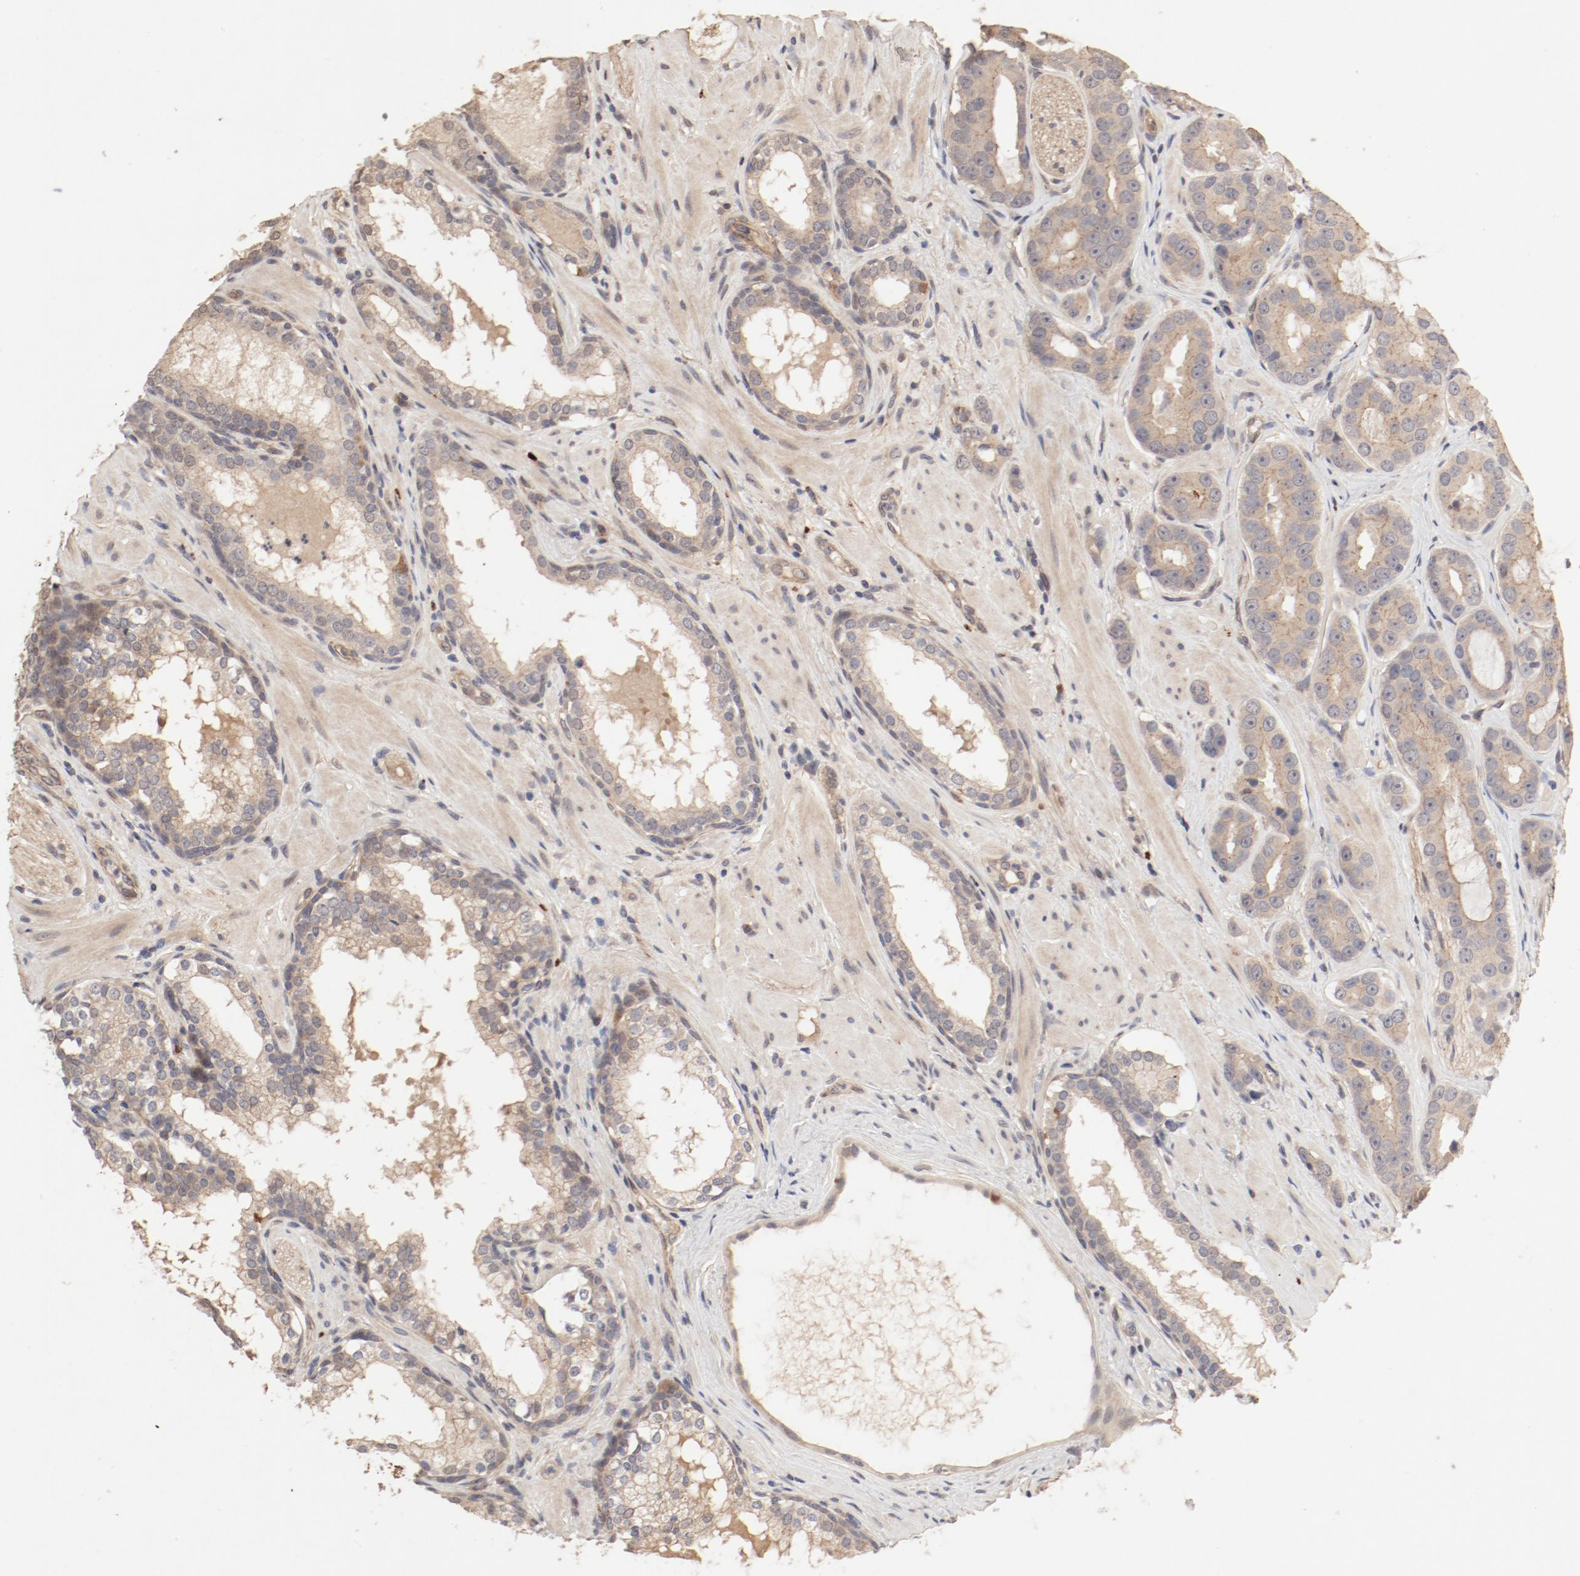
{"staining": {"intensity": "moderate", "quantity": ">75%", "location": "cytoplasmic/membranous"}, "tissue": "prostate cancer", "cell_type": "Tumor cells", "image_type": "cancer", "snomed": [{"axis": "morphology", "description": "Adenocarcinoma, Low grade"}, {"axis": "topography", "description": "Prostate"}], "caption": "Immunohistochemistry (IHC) of adenocarcinoma (low-grade) (prostate) reveals medium levels of moderate cytoplasmic/membranous staining in approximately >75% of tumor cells.", "gene": "IL3RA", "patient": {"sex": "male", "age": 59}}